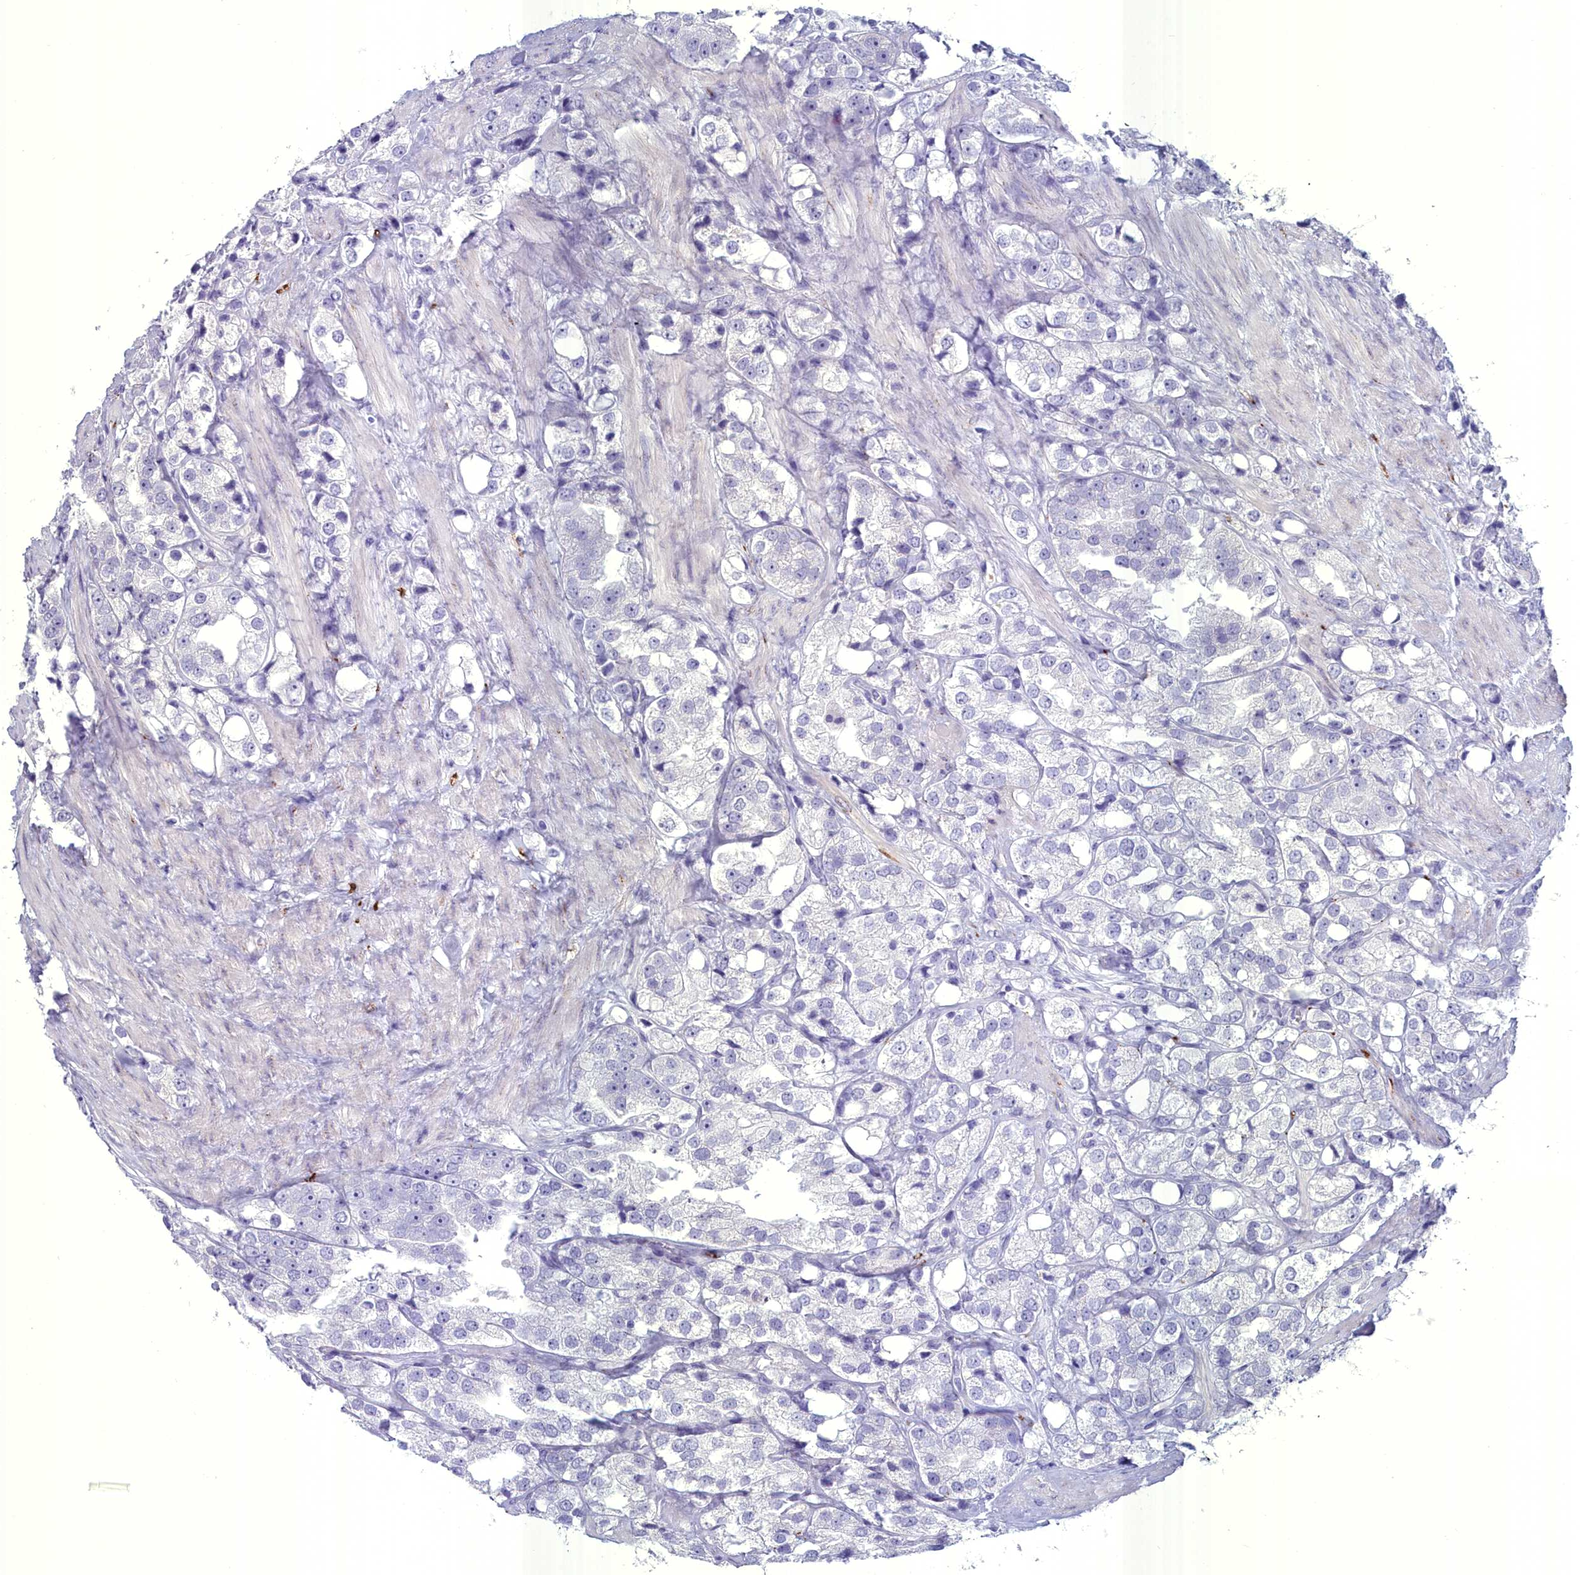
{"staining": {"intensity": "negative", "quantity": "none", "location": "none"}, "tissue": "prostate cancer", "cell_type": "Tumor cells", "image_type": "cancer", "snomed": [{"axis": "morphology", "description": "Adenocarcinoma, NOS"}, {"axis": "topography", "description": "Prostate"}], "caption": "Immunohistochemistry (IHC) of human adenocarcinoma (prostate) exhibits no expression in tumor cells.", "gene": "MAP6", "patient": {"sex": "male", "age": 79}}